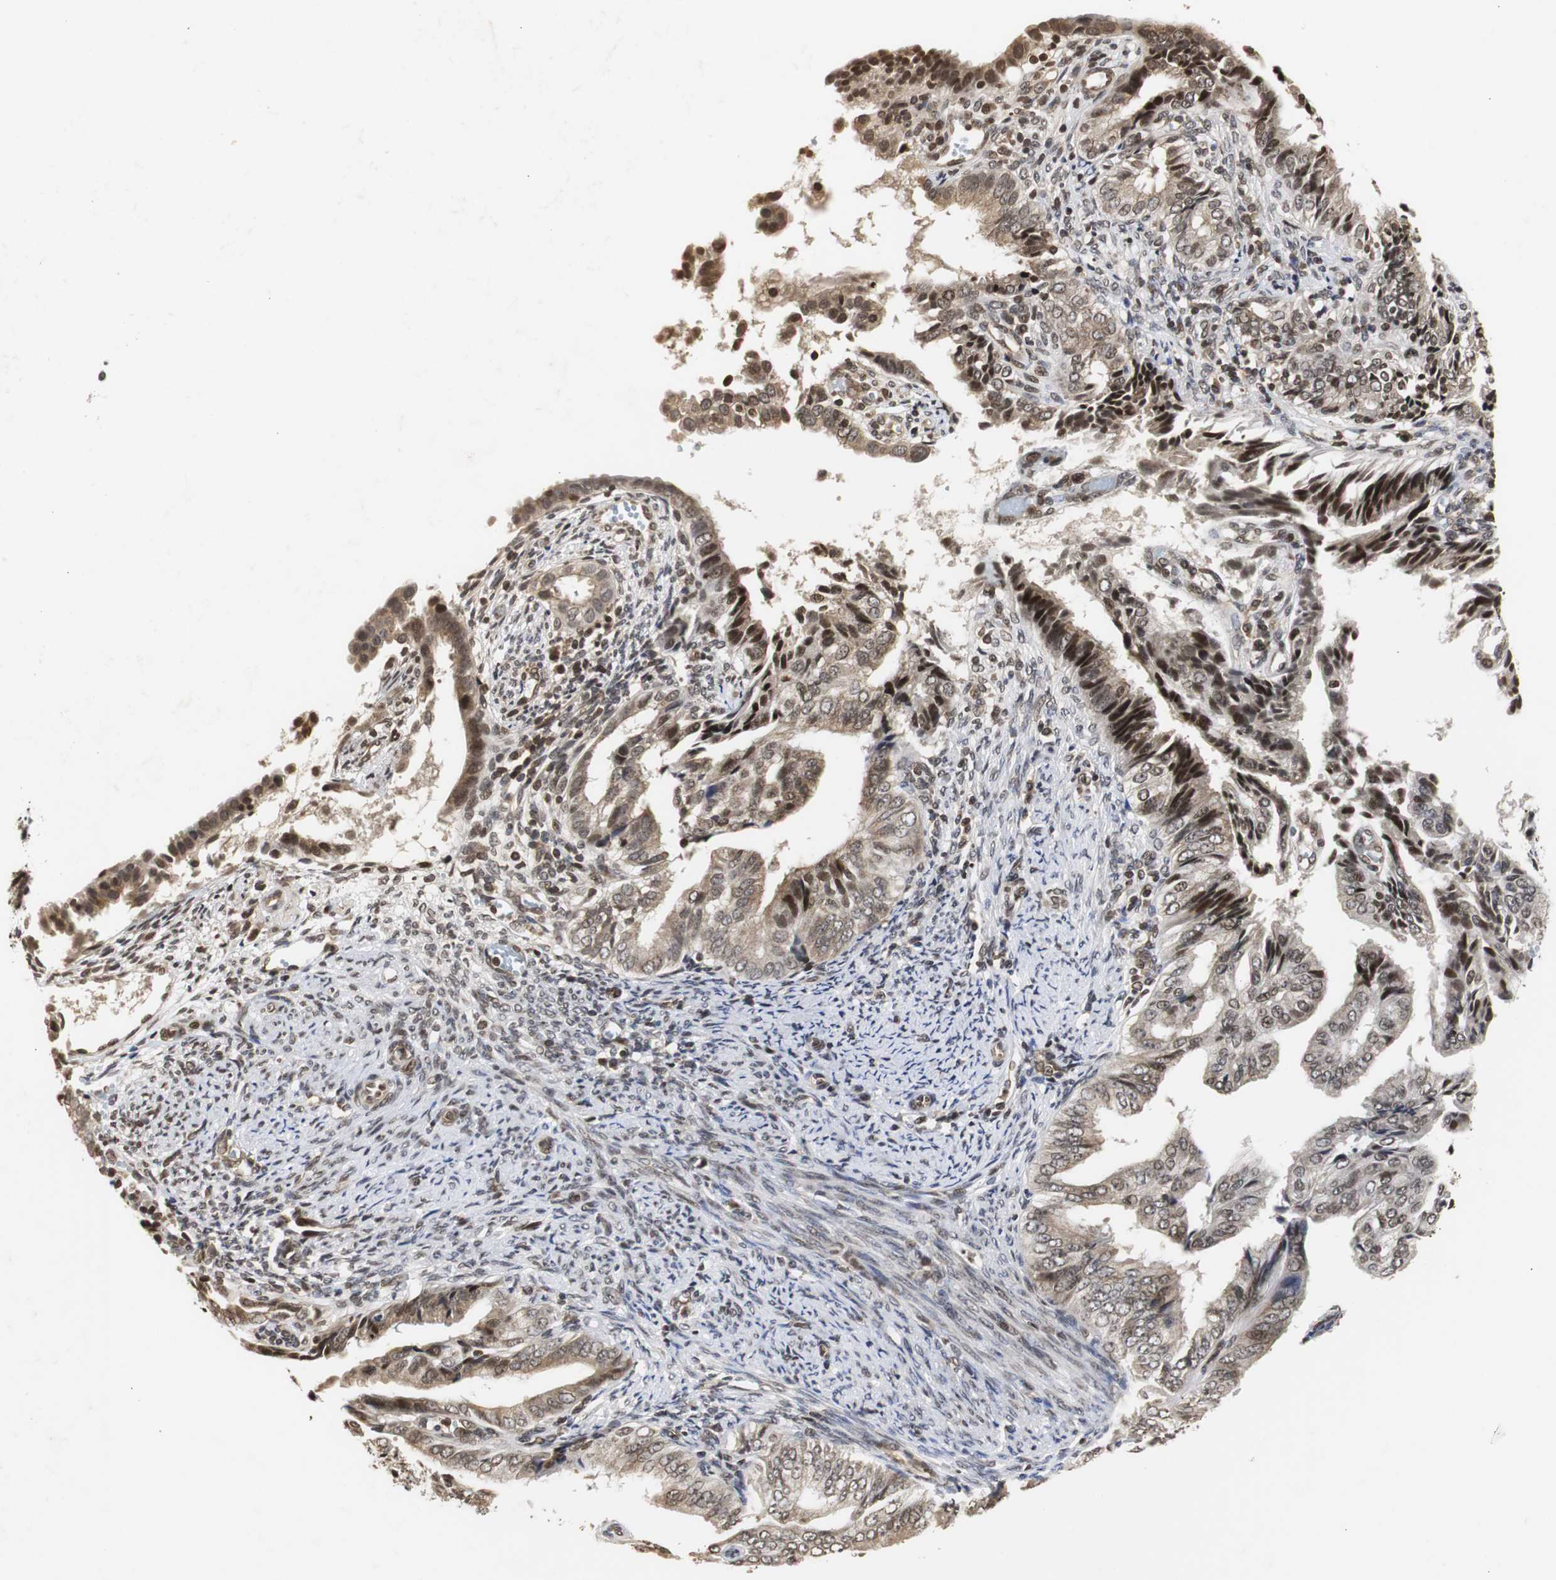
{"staining": {"intensity": "moderate", "quantity": "25%-75%", "location": "nuclear"}, "tissue": "endometrial cancer", "cell_type": "Tumor cells", "image_type": "cancer", "snomed": [{"axis": "morphology", "description": "Adenocarcinoma, NOS"}, {"axis": "topography", "description": "Endometrium"}], "caption": "IHC staining of endometrial cancer, which displays medium levels of moderate nuclear expression in approximately 25%-75% of tumor cells indicating moderate nuclear protein staining. The staining was performed using DAB (3,3'-diaminobenzidine) (brown) for protein detection and nuclei were counterstained in hematoxylin (blue).", "gene": "ZFC3H1", "patient": {"sex": "female", "age": 58}}